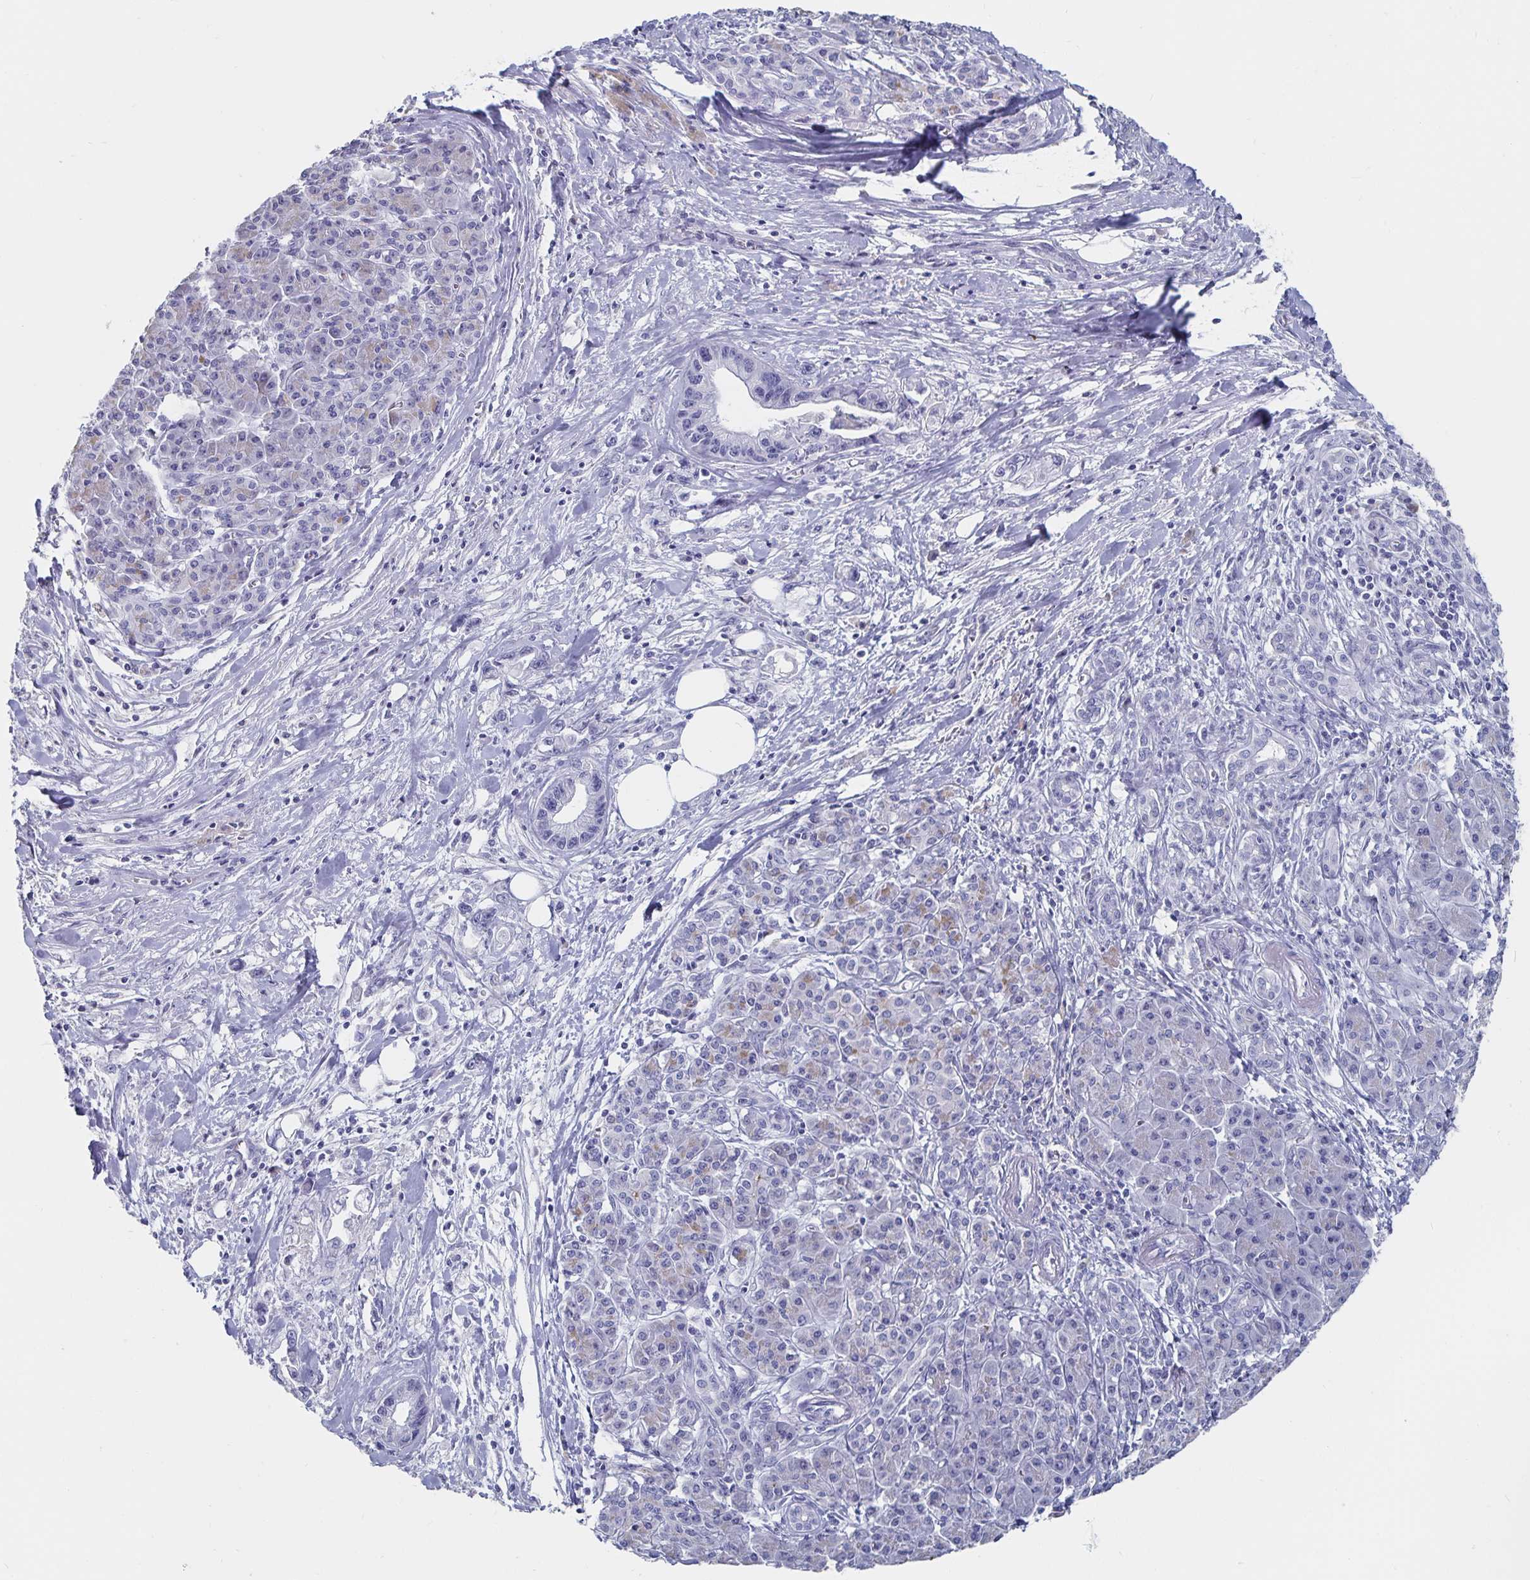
{"staining": {"intensity": "negative", "quantity": "none", "location": "none"}, "tissue": "pancreatic cancer", "cell_type": "Tumor cells", "image_type": "cancer", "snomed": [{"axis": "morphology", "description": "Adenocarcinoma, NOS"}, {"axis": "topography", "description": "Pancreas"}], "caption": "This is a photomicrograph of immunohistochemistry staining of pancreatic cancer, which shows no positivity in tumor cells. (Stains: DAB IHC with hematoxylin counter stain, Microscopy: brightfield microscopy at high magnification).", "gene": "CFAP69", "patient": {"sex": "male", "age": 61}}